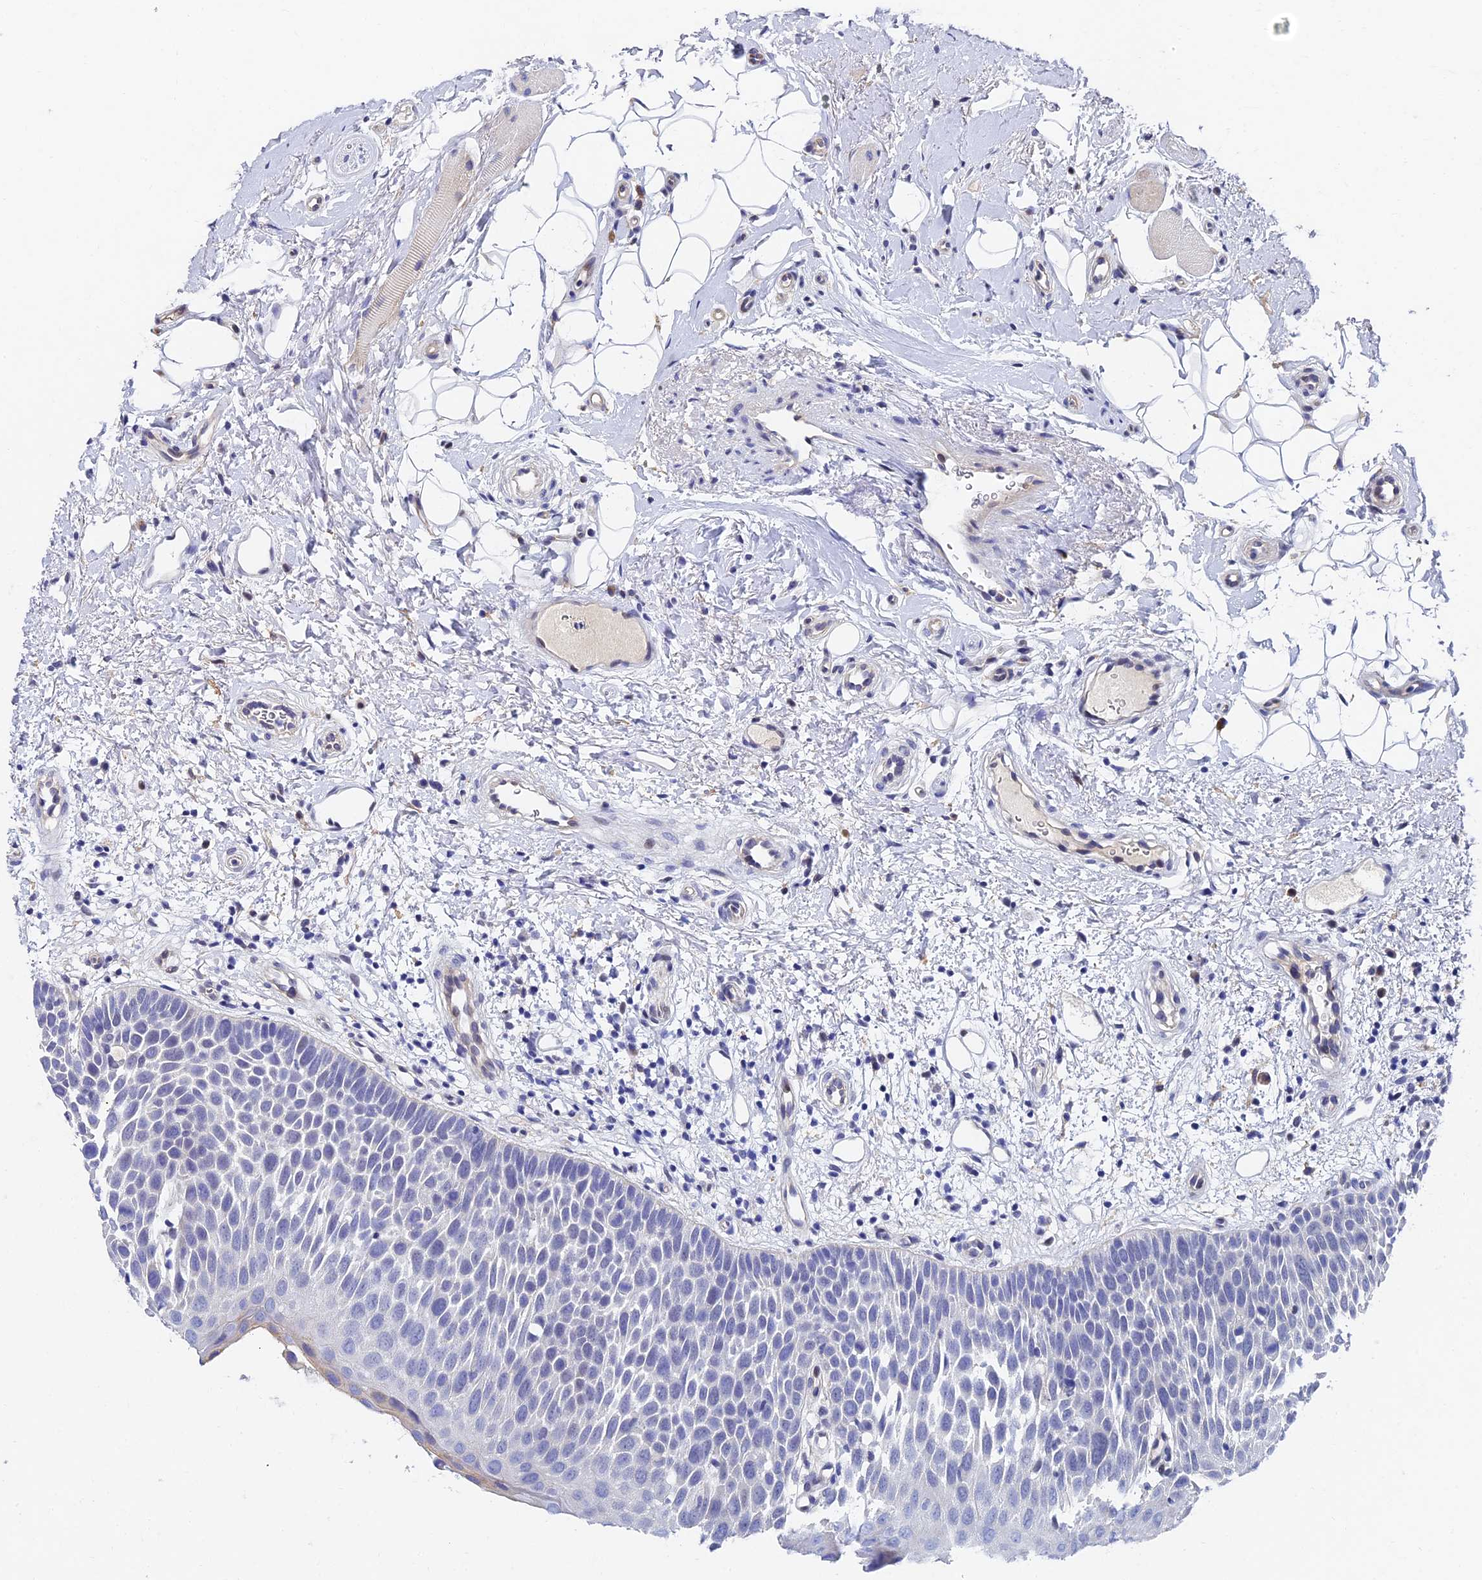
{"staining": {"intensity": "moderate", "quantity": "25%-75%", "location": "cytoplasmic/membranous,nuclear"}, "tissue": "oral mucosa", "cell_type": "Squamous epithelial cells", "image_type": "normal", "snomed": [{"axis": "morphology", "description": "No evidence of malignacy"}, {"axis": "topography", "description": "Oral tissue"}, {"axis": "topography", "description": "Head-Neck"}], "caption": "The histopathology image shows immunohistochemical staining of benign oral mucosa. There is moderate cytoplasmic/membranous,nuclear positivity is identified in about 25%-75% of squamous epithelial cells.", "gene": "TRIM24", "patient": {"sex": "male", "age": 68}}